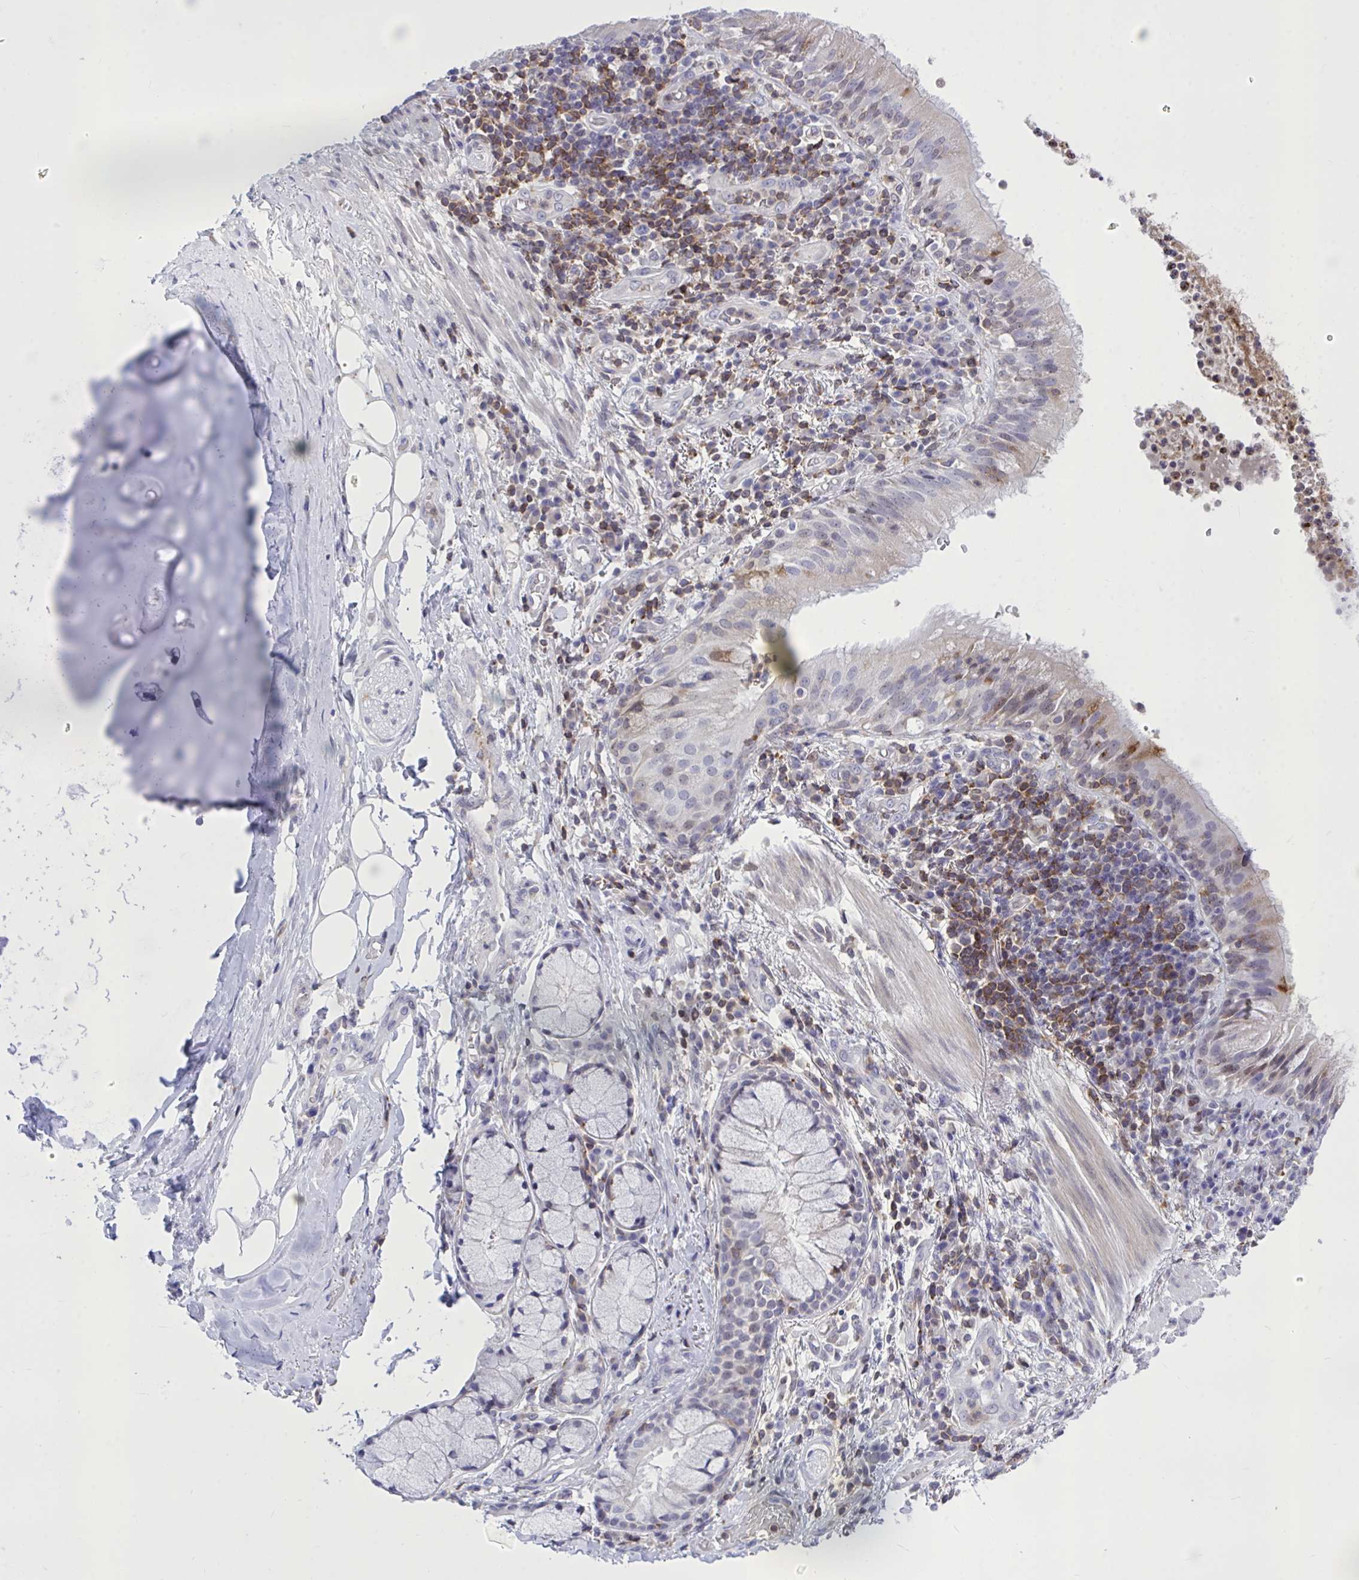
{"staining": {"intensity": "weak", "quantity": "<25%", "location": "cytoplasmic/membranous,nuclear"}, "tissue": "bronchus", "cell_type": "Respiratory epithelial cells", "image_type": "normal", "snomed": [{"axis": "morphology", "description": "Normal tissue, NOS"}, {"axis": "topography", "description": "Cartilage tissue"}, {"axis": "topography", "description": "Bronchus"}], "caption": "Histopathology image shows no significant protein positivity in respiratory epithelial cells of benign bronchus. The staining was performed using DAB to visualize the protein expression in brown, while the nuclei were stained in blue with hematoxylin (Magnification: 20x).", "gene": "CXCL8", "patient": {"sex": "male", "age": 56}}